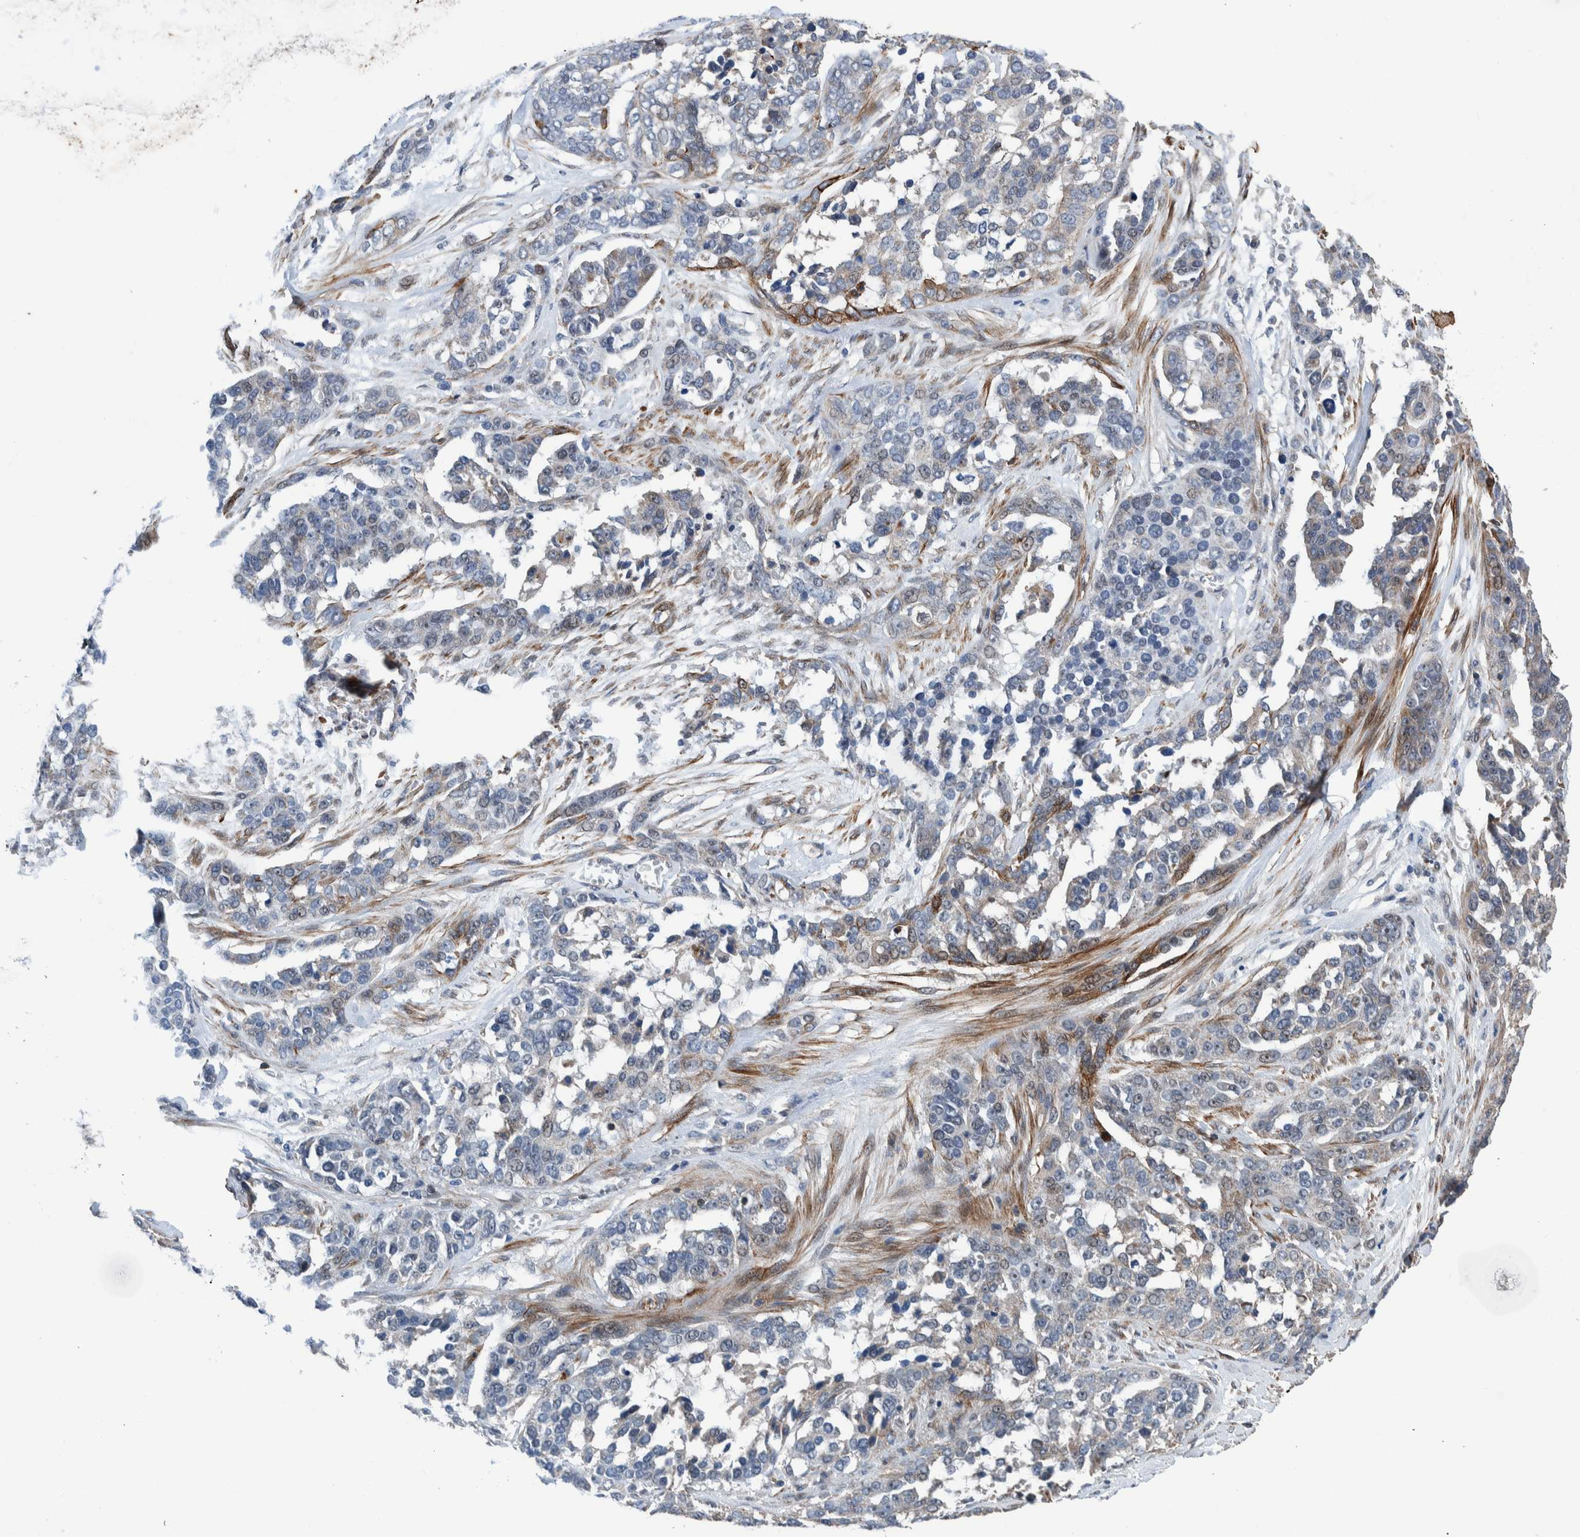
{"staining": {"intensity": "negative", "quantity": "none", "location": "none"}, "tissue": "ovarian cancer", "cell_type": "Tumor cells", "image_type": "cancer", "snomed": [{"axis": "morphology", "description": "Cystadenocarcinoma, serous, NOS"}, {"axis": "topography", "description": "Ovary"}], "caption": "This is an IHC micrograph of human ovarian serous cystadenocarcinoma. There is no expression in tumor cells.", "gene": "MKS1", "patient": {"sex": "female", "age": 44}}